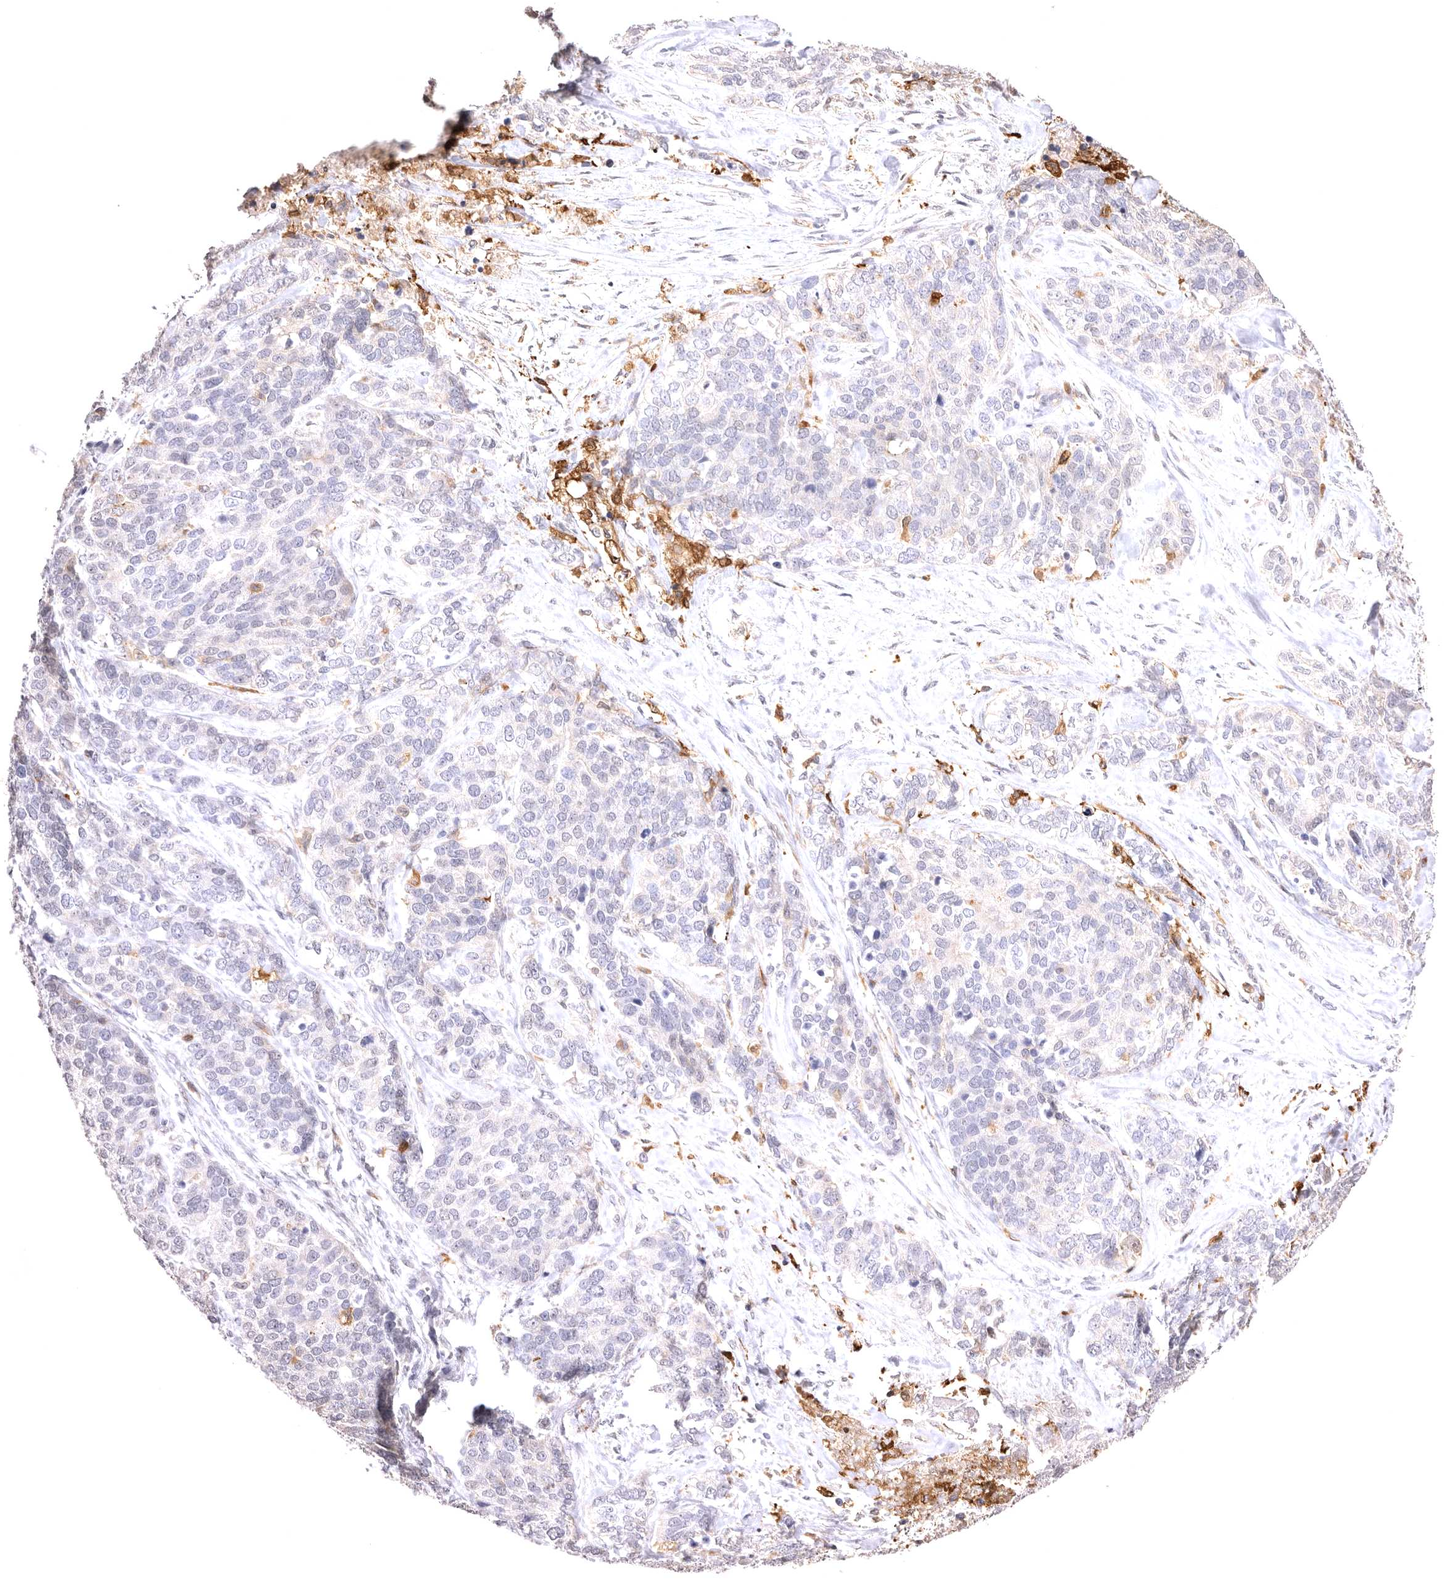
{"staining": {"intensity": "negative", "quantity": "none", "location": "none"}, "tissue": "ovarian cancer", "cell_type": "Tumor cells", "image_type": "cancer", "snomed": [{"axis": "morphology", "description": "Cystadenocarcinoma, serous, NOS"}, {"axis": "topography", "description": "Ovary"}], "caption": "This is an IHC image of serous cystadenocarcinoma (ovarian). There is no staining in tumor cells.", "gene": "VPS45", "patient": {"sex": "female", "age": 44}}